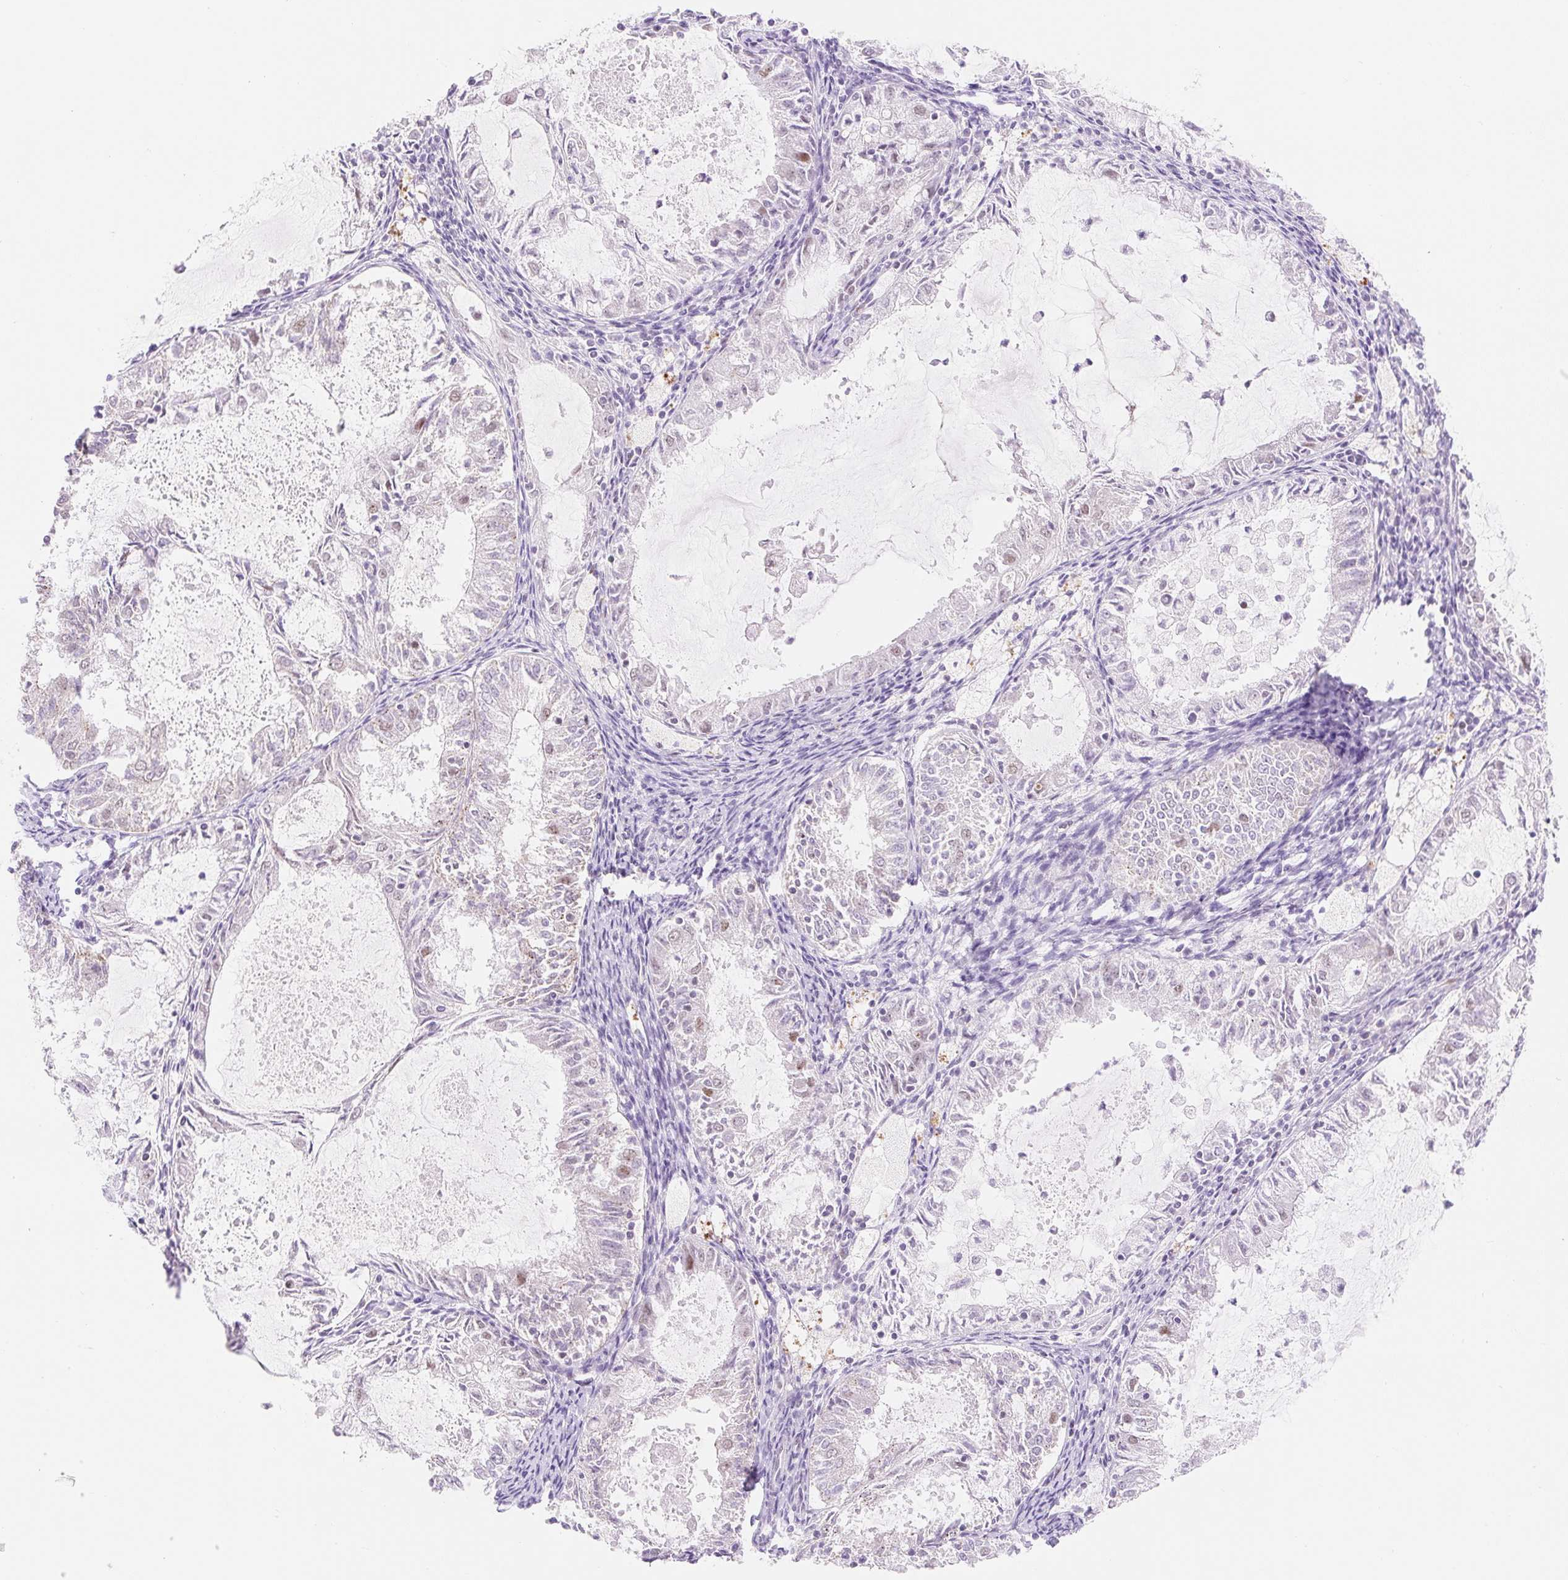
{"staining": {"intensity": "weak", "quantity": "<25%", "location": "nuclear"}, "tissue": "endometrial cancer", "cell_type": "Tumor cells", "image_type": "cancer", "snomed": [{"axis": "morphology", "description": "Adenocarcinoma, NOS"}, {"axis": "topography", "description": "Endometrium"}], "caption": "IHC histopathology image of adenocarcinoma (endometrial) stained for a protein (brown), which displays no positivity in tumor cells.", "gene": "H2BW1", "patient": {"sex": "female", "age": 57}}